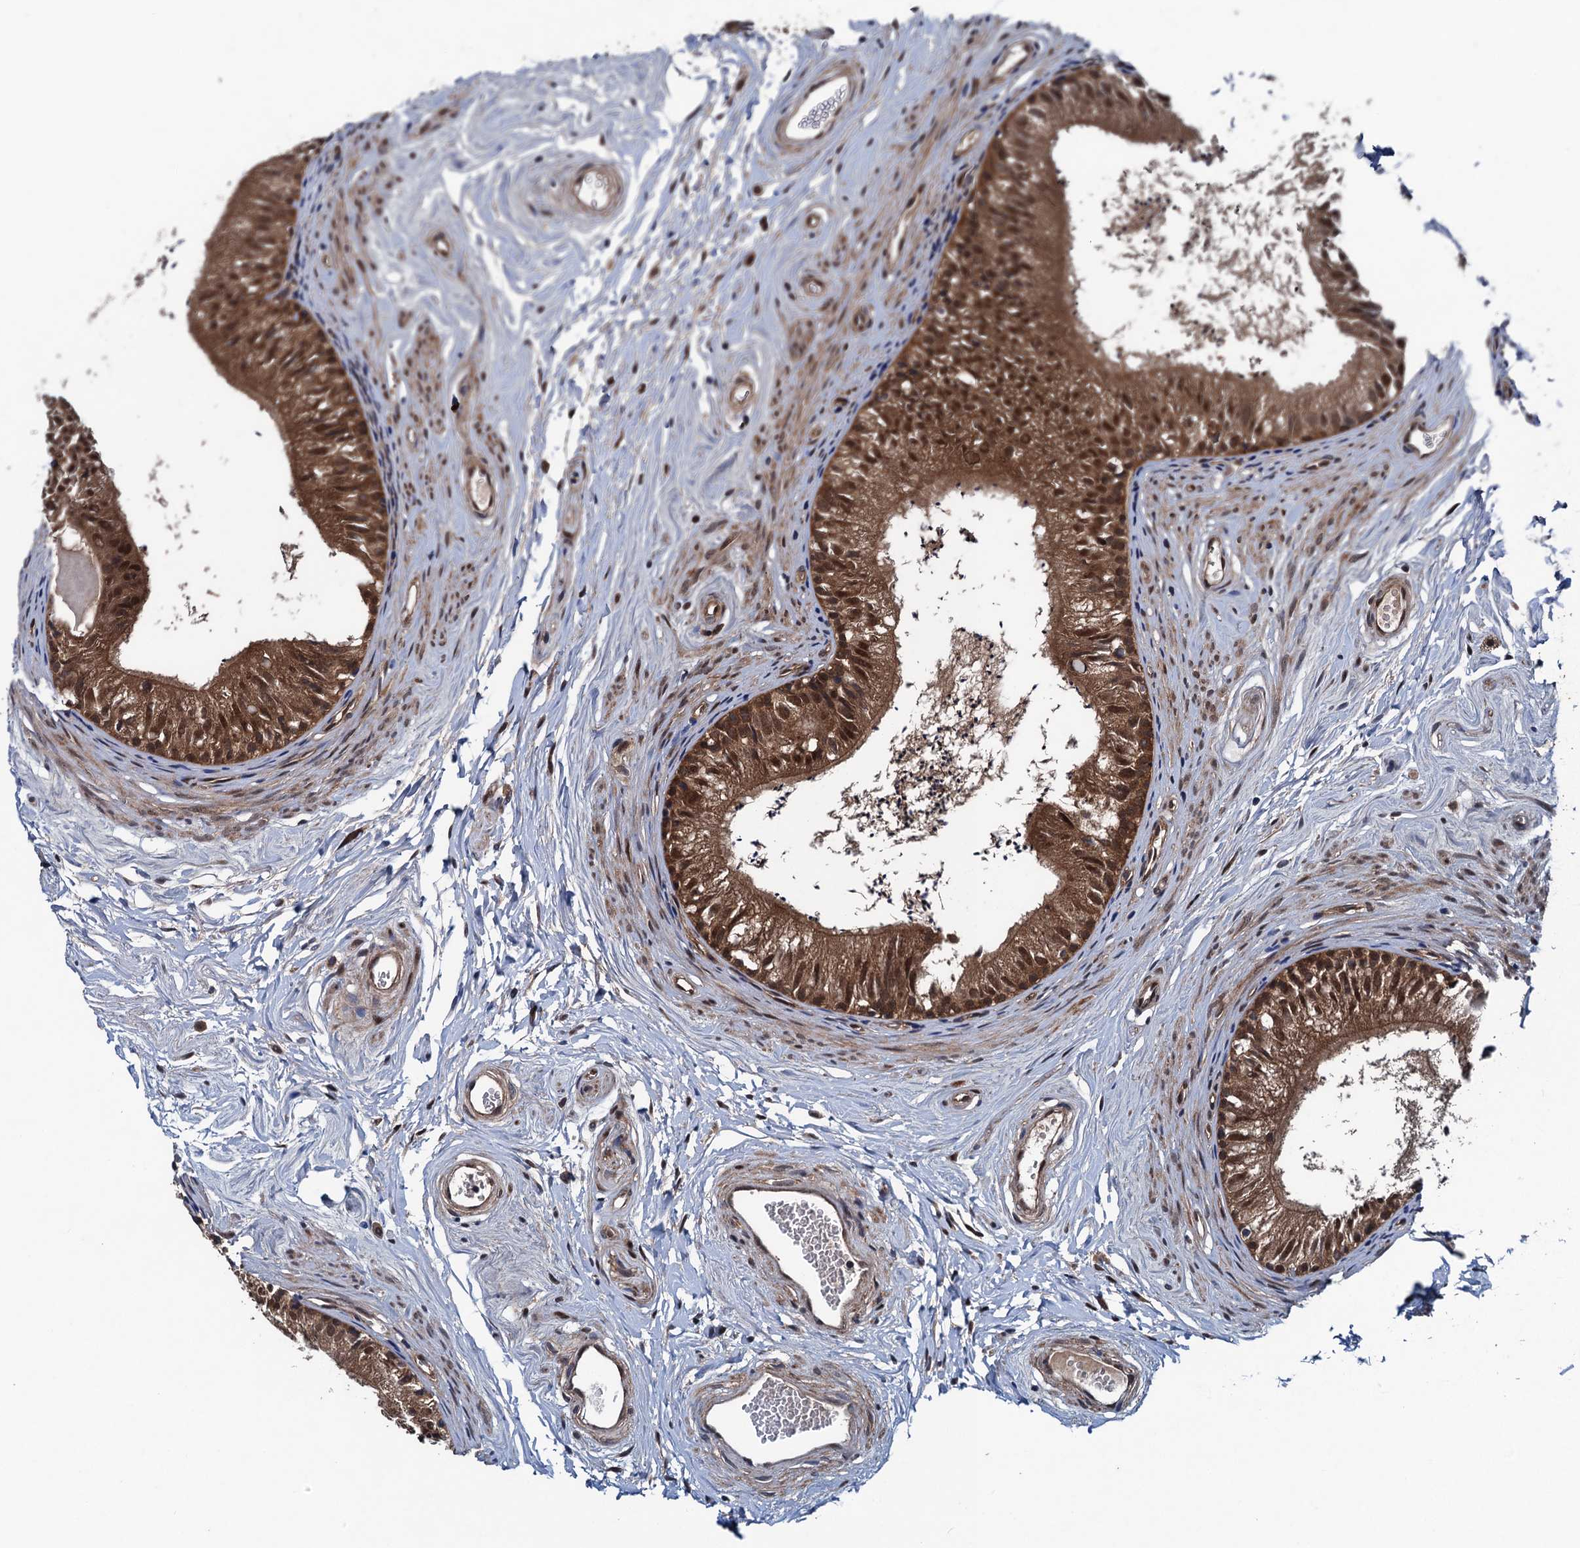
{"staining": {"intensity": "strong", "quantity": ">75%", "location": "cytoplasmic/membranous,nuclear"}, "tissue": "epididymis", "cell_type": "Glandular cells", "image_type": "normal", "snomed": [{"axis": "morphology", "description": "Normal tissue, NOS"}, {"axis": "topography", "description": "Epididymis"}], "caption": "Glandular cells exhibit high levels of strong cytoplasmic/membranous,nuclear staining in about >75% of cells in unremarkable epididymis. The protein of interest is stained brown, and the nuclei are stained in blue (DAB IHC with brightfield microscopy, high magnification).", "gene": "BLTP3B", "patient": {"sex": "male", "age": 56}}